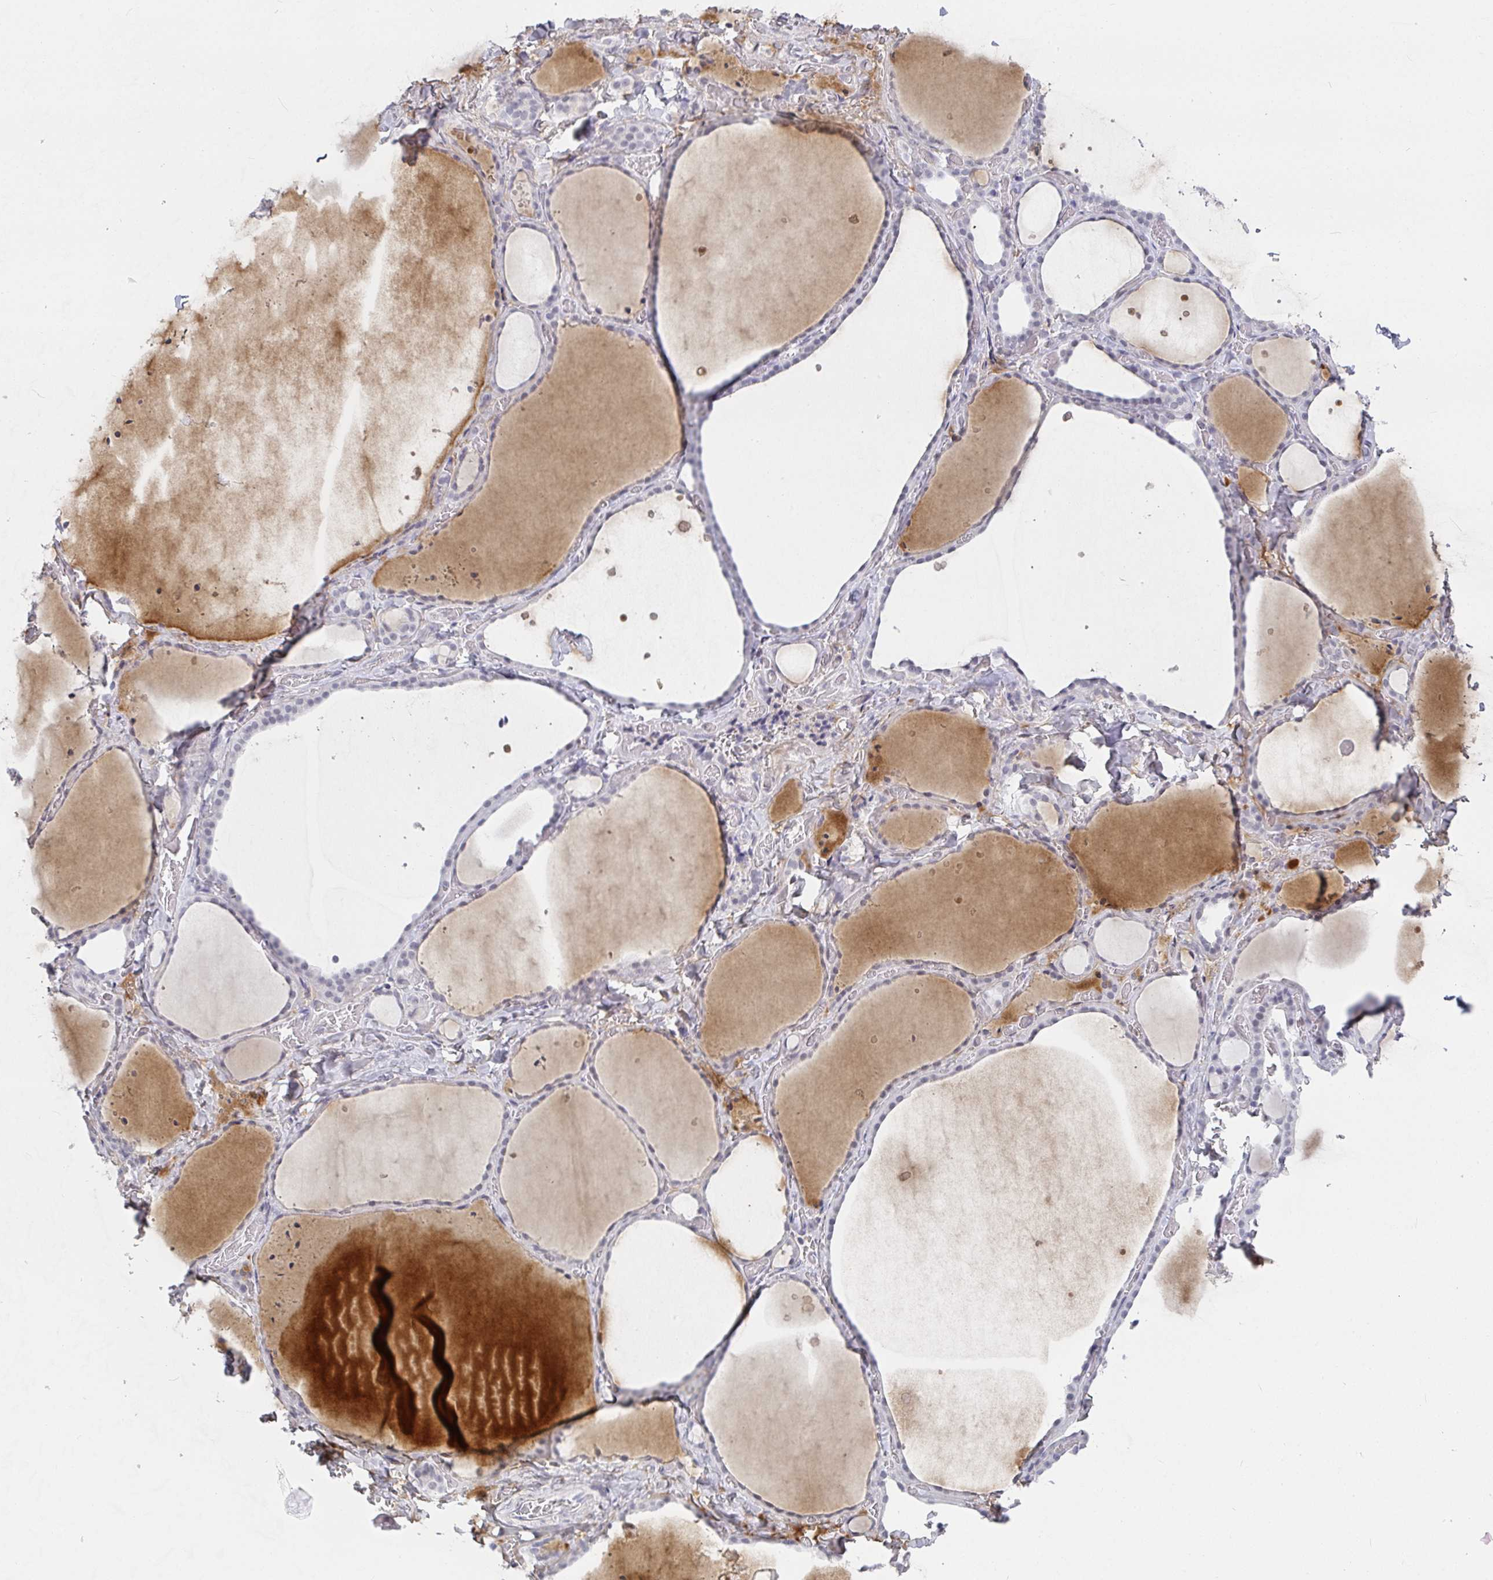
{"staining": {"intensity": "negative", "quantity": "none", "location": "none"}, "tissue": "thyroid gland", "cell_type": "Glandular cells", "image_type": "normal", "snomed": [{"axis": "morphology", "description": "Normal tissue, NOS"}, {"axis": "topography", "description": "Thyroid gland"}], "caption": "There is no significant positivity in glandular cells of thyroid gland. (Brightfield microscopy of DAB (3,3'-diaminobenzidine) immunohistochemistry at high magnification).", "gene": "RCOR1", "patient": {"sex": "female", "age": 36}}